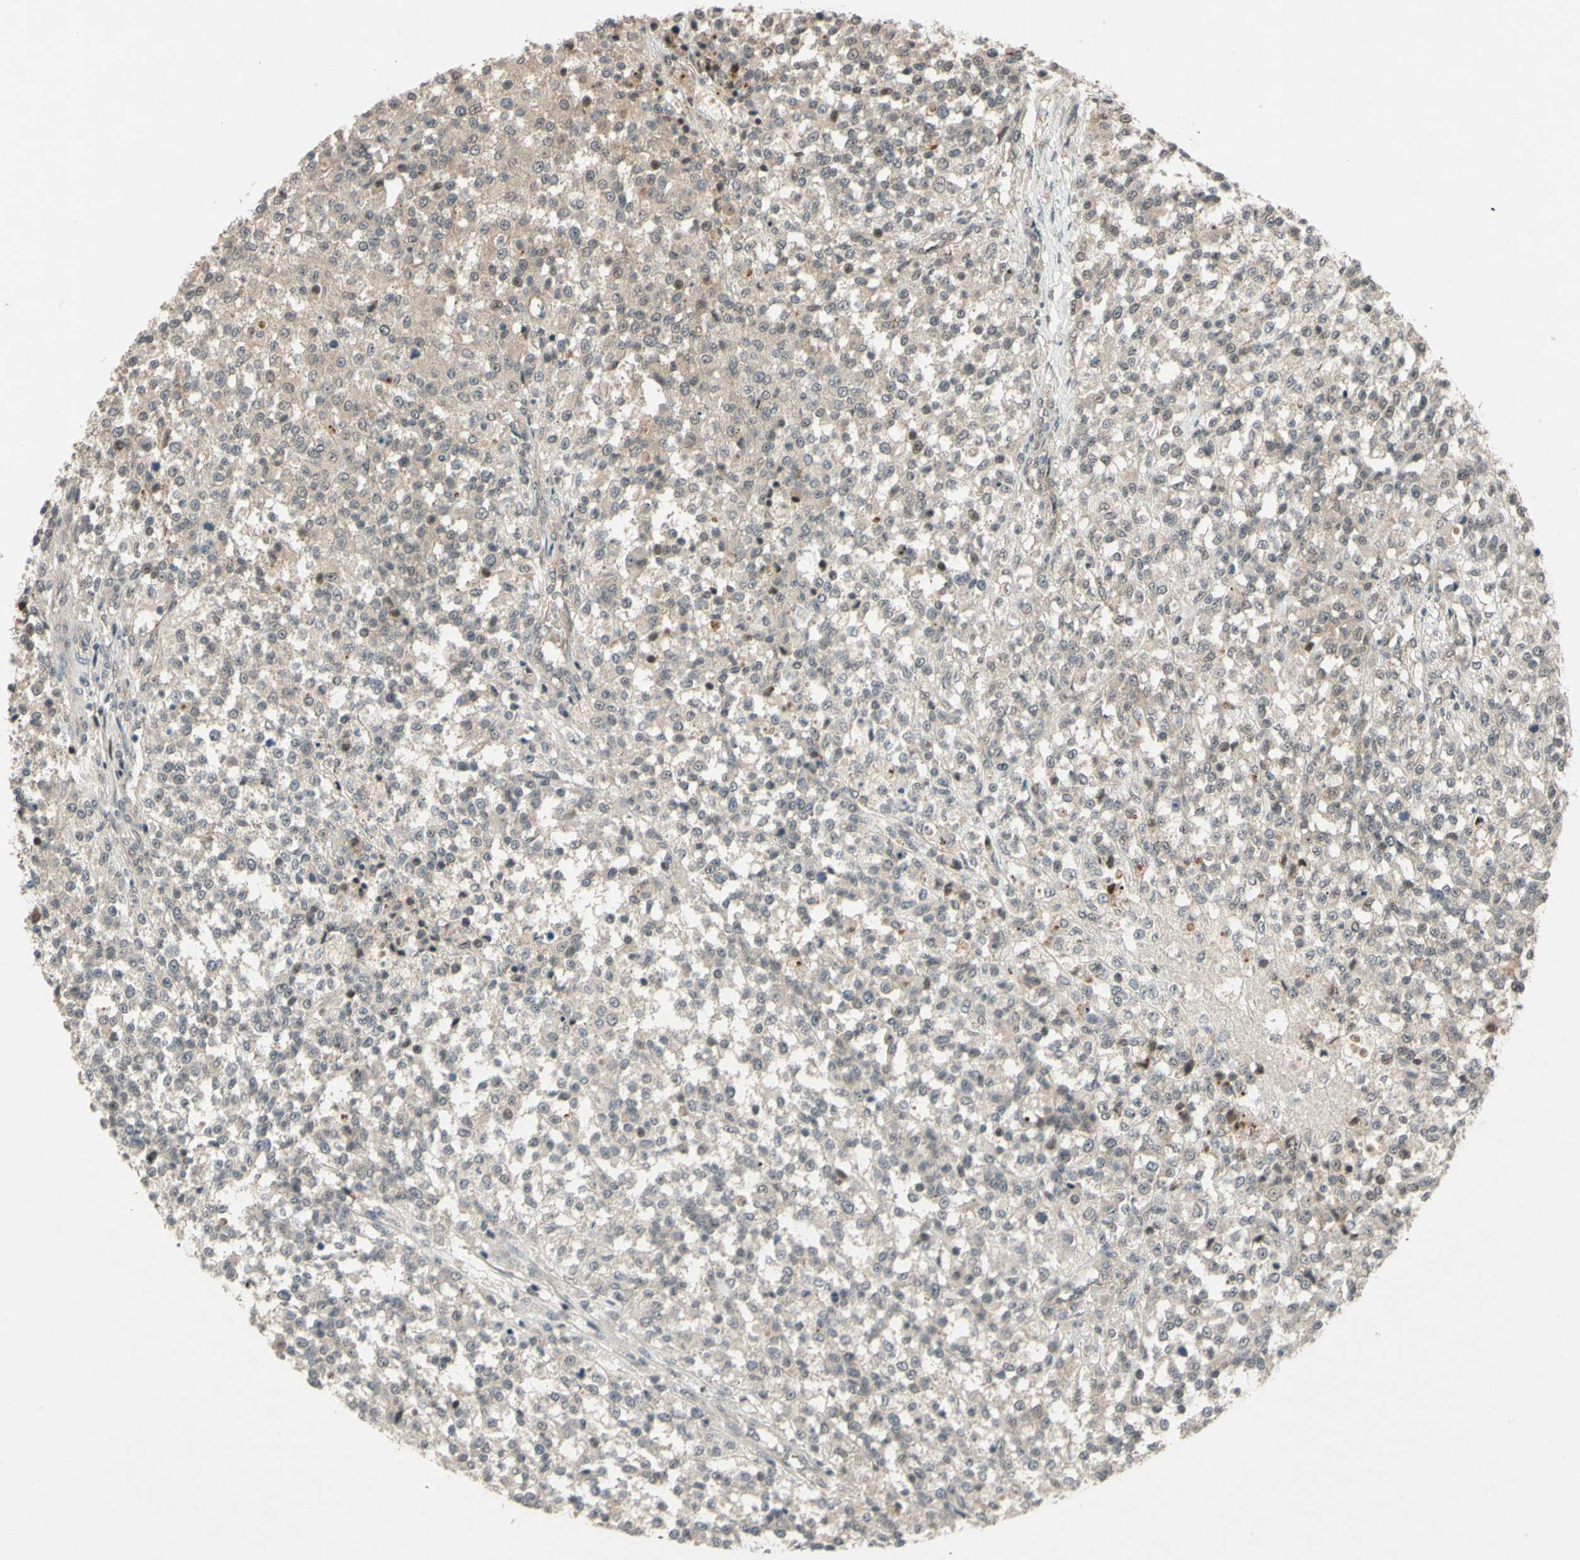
{"staining": {"intensity": "weak", "quantity": "25%-75%", "location": "cytoplasmic/membranous"}, "tissue": "testis cancer", "cell_type": "Tumor cells", "image_type": "cancer", "snomed": [{"axis": "morphology", "description": "Seminoma, NOS"}, {"axis": "topography", "description": "Testis"}], "caption": "A histopathology image of testis cancer stained for a protein exhibits weak cytoplasmic/membranous brown staining in tumor cells. (brown staining indicates protein expression, while blue staining denotes nuclei).", "gene": "ALK", "patient": {"sex": "male", "age": 59}}